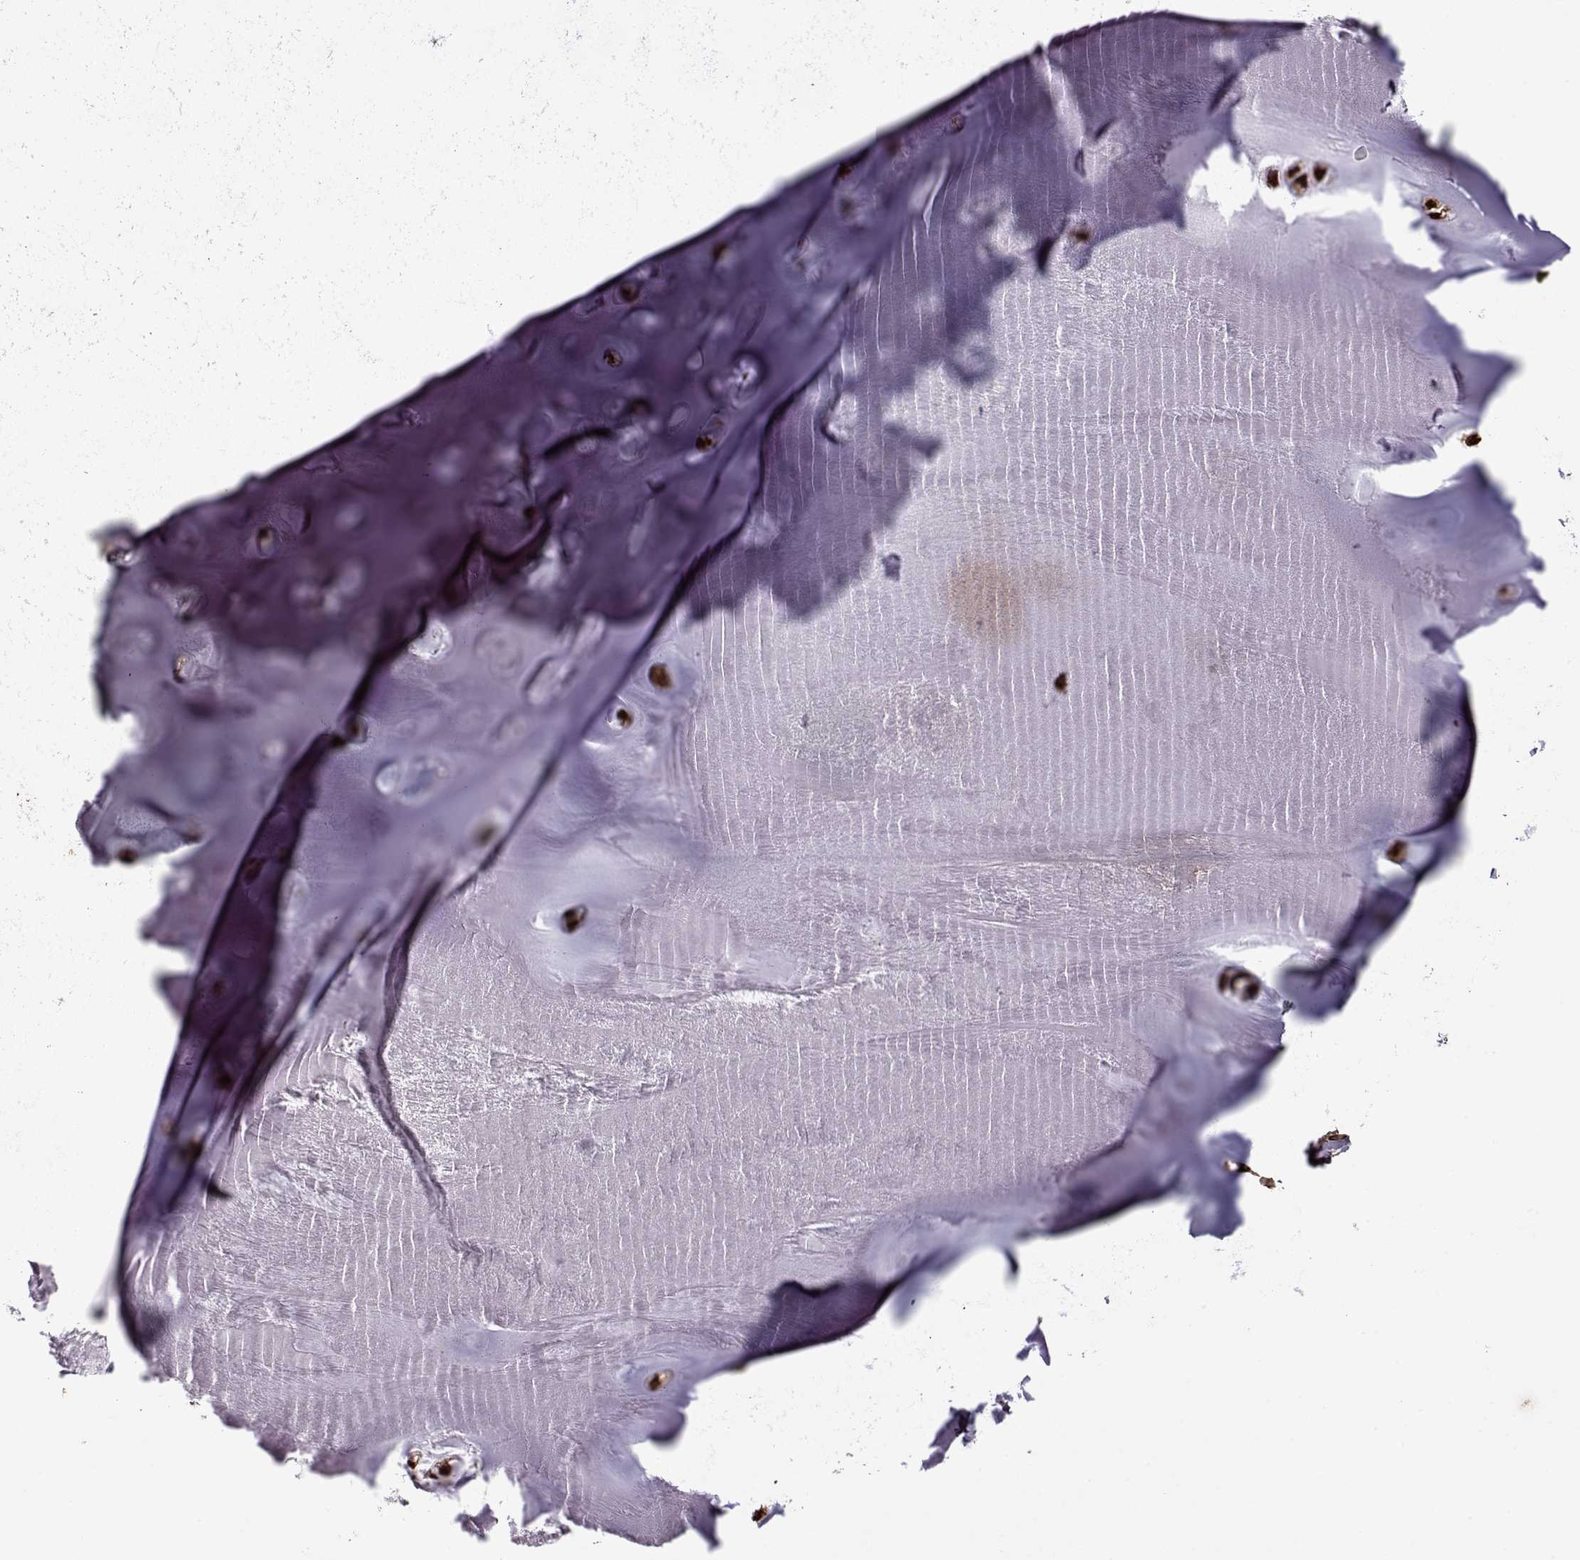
{"staining": {"intensity": "negative", "quantity": "none", "location": "none"}, "tissue": "adipose tissue", "cell_type": "Adipocytes", "image_type": "normal", "snomed": [{"axis": "morphology", "description": "Normal tissue, NOS"}, {"axis": "morphology", "description": "Squamous cell carcinoma, NOS"}, {"axis": "topography", "description": "Cartilage tissue"}, {"axis": "topography", "description": "Lung"}], "caption": "The immunohistochemistry (IHC) image has no significant expression in adipocytes of adipose tissue. (DAB IHC visualized using brightfield microscopy, high magnification).", "gene": "IMMP1L", "patient": {"sex": "male", "age": 66}}